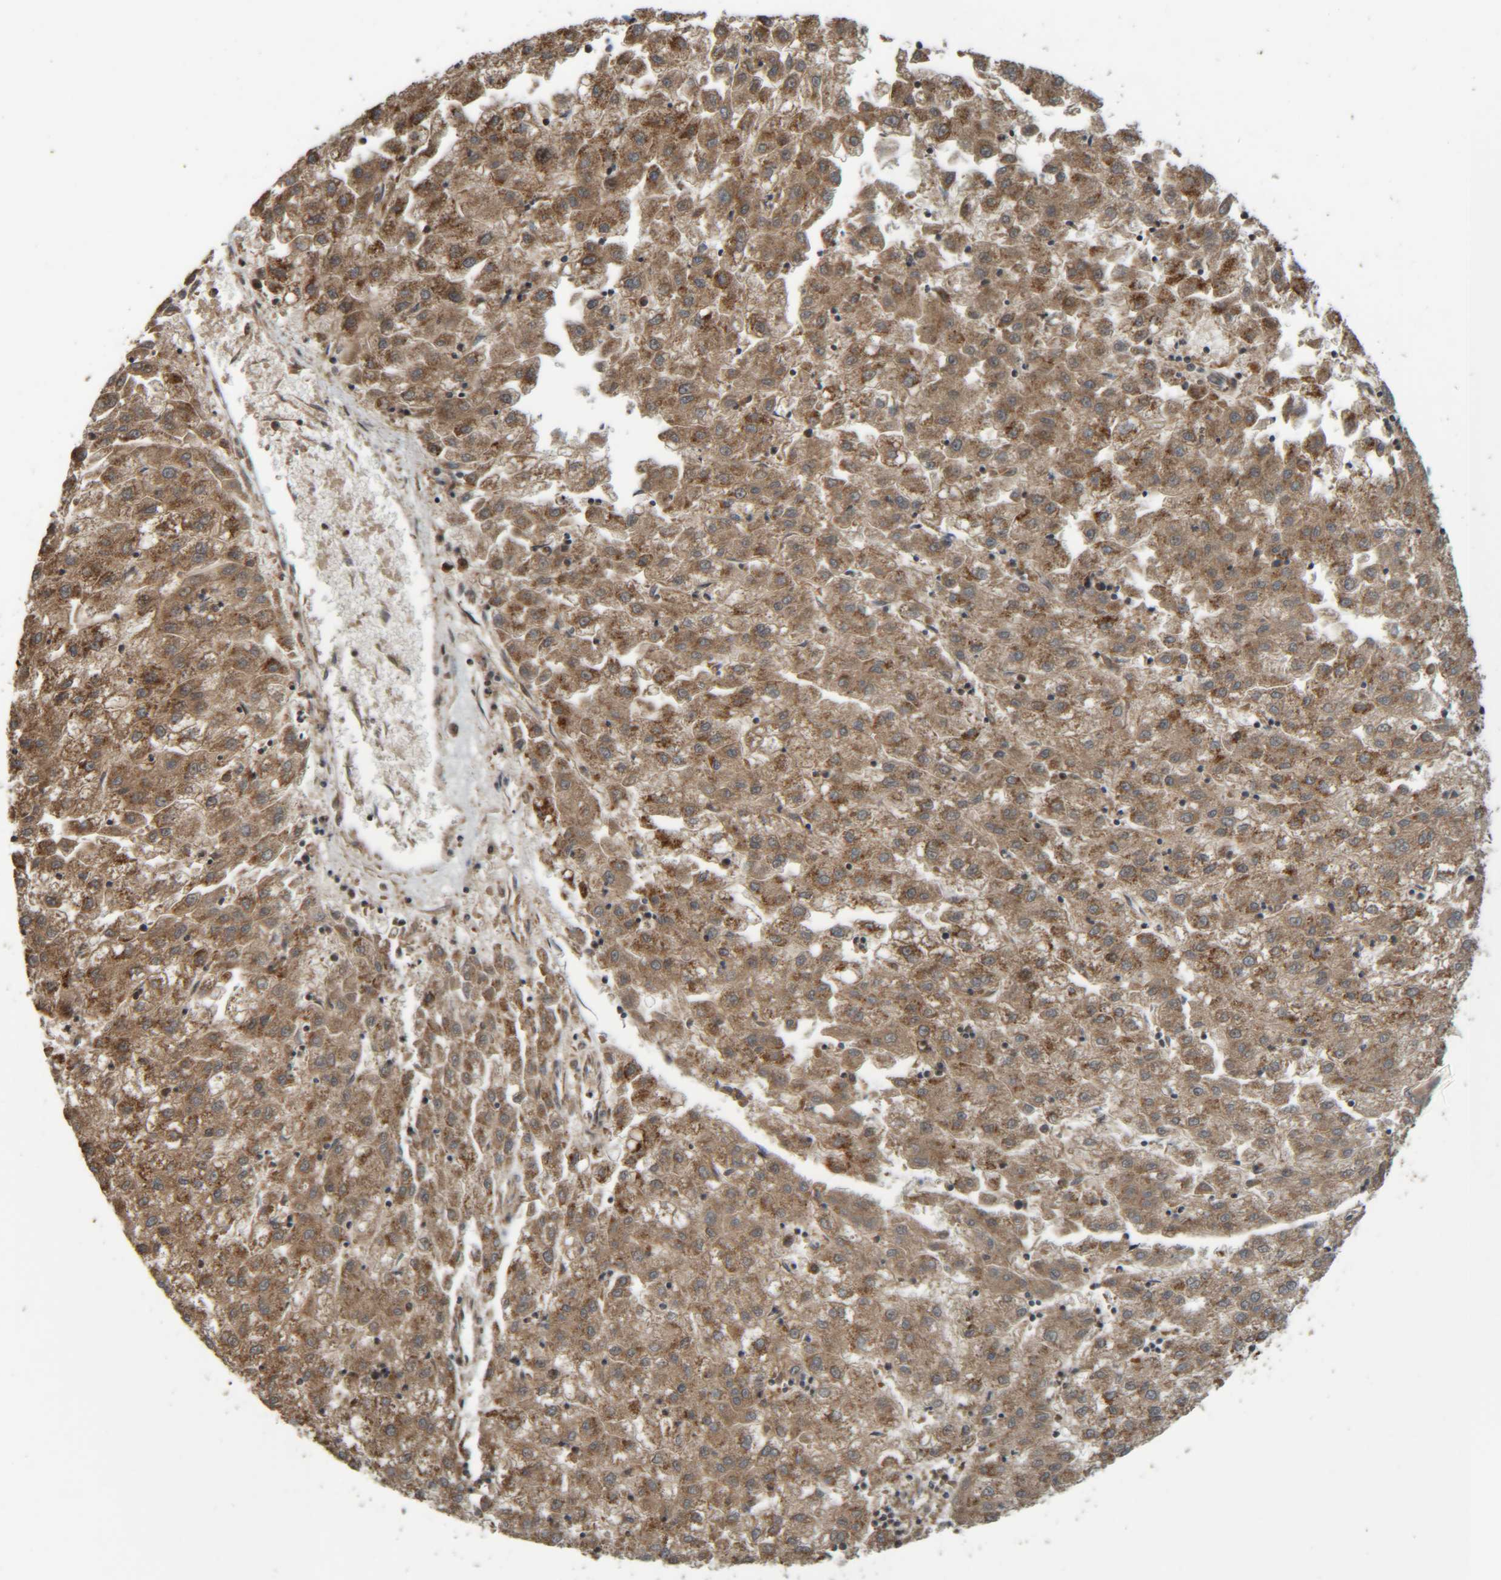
{"staining": {"intensity": "moderate", "quantity": ">75%", "location": "cytoplasmic/membranous"}, "tissue": "liver cancer", "cell_type": "Tumor cells", "image_type": "cancer", "snomed": [{"axis": "morphology", "description": "Carcinoma, Hepatocellular, NOS"}, {"axis": "topography", "description": "Liver"}], "caption": "IHC (DAB) staining of liver cancer (hepatocellular carcinoma) demonstrates moderate cytoplasmic/membranous protein expression in about >75% of tumor cells.", "gene": "CCDC57", "patient": {"sex": "male", "age": 72}}